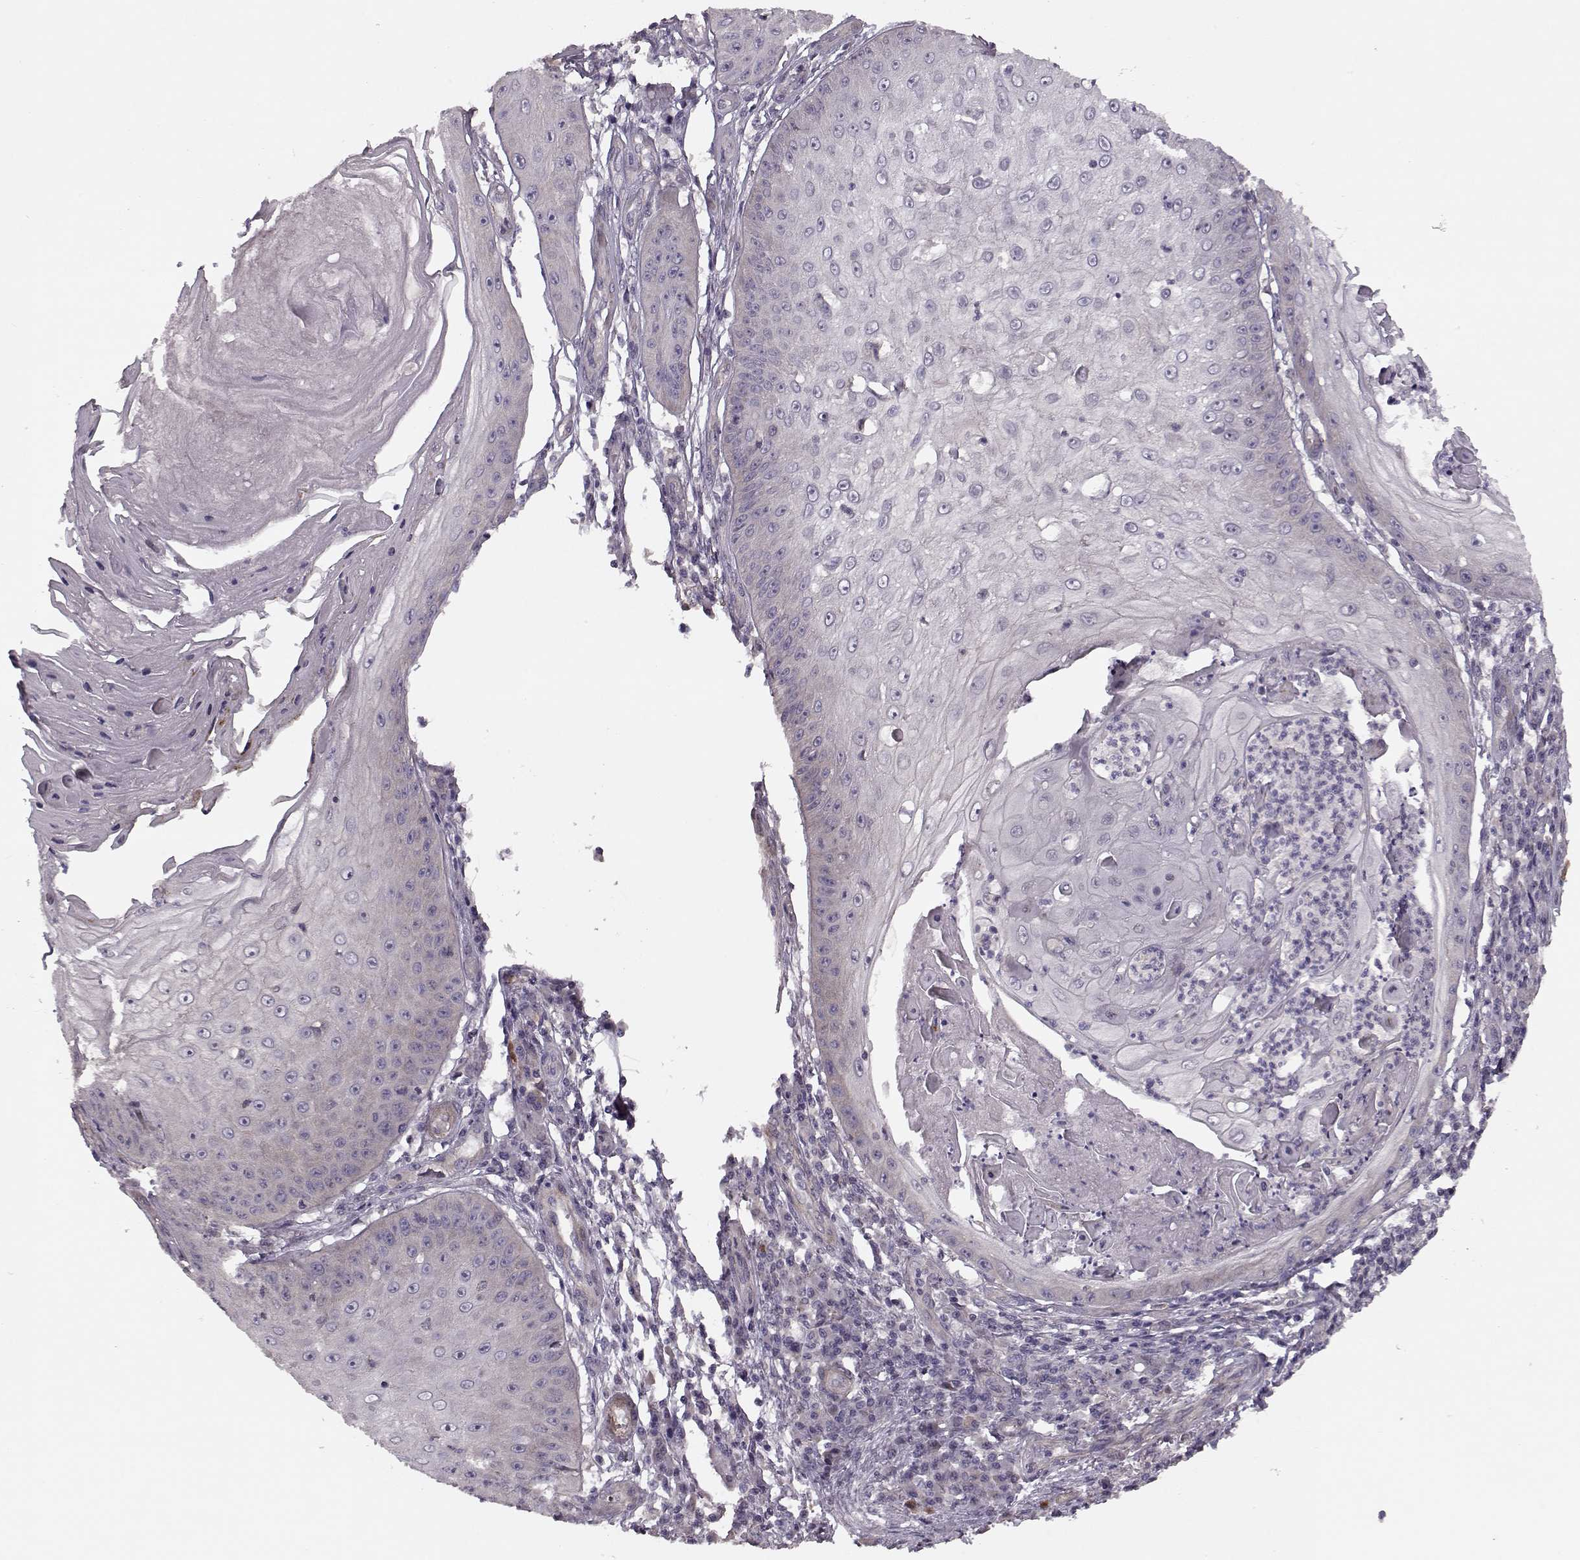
{"staining": {"intensity": "negative", "quantity": "none", "location": "none"}, "tissue": "skin cancer", "cell_type": "Tumor cells", "image_type": "cancer", "snomed": [{"axis": "morphology", "description": "Squamous cell carcinoma, NOS"}, {"axis": "topography", "description": "Skin"}], "caption": "DAB immunohistochemical staining of skin cancer (squamous cell carcinoma) exhibits no significant staining in tumor cells.", "gene": "SLAIN2", "patient": {"sex": "male", "age": 70}}